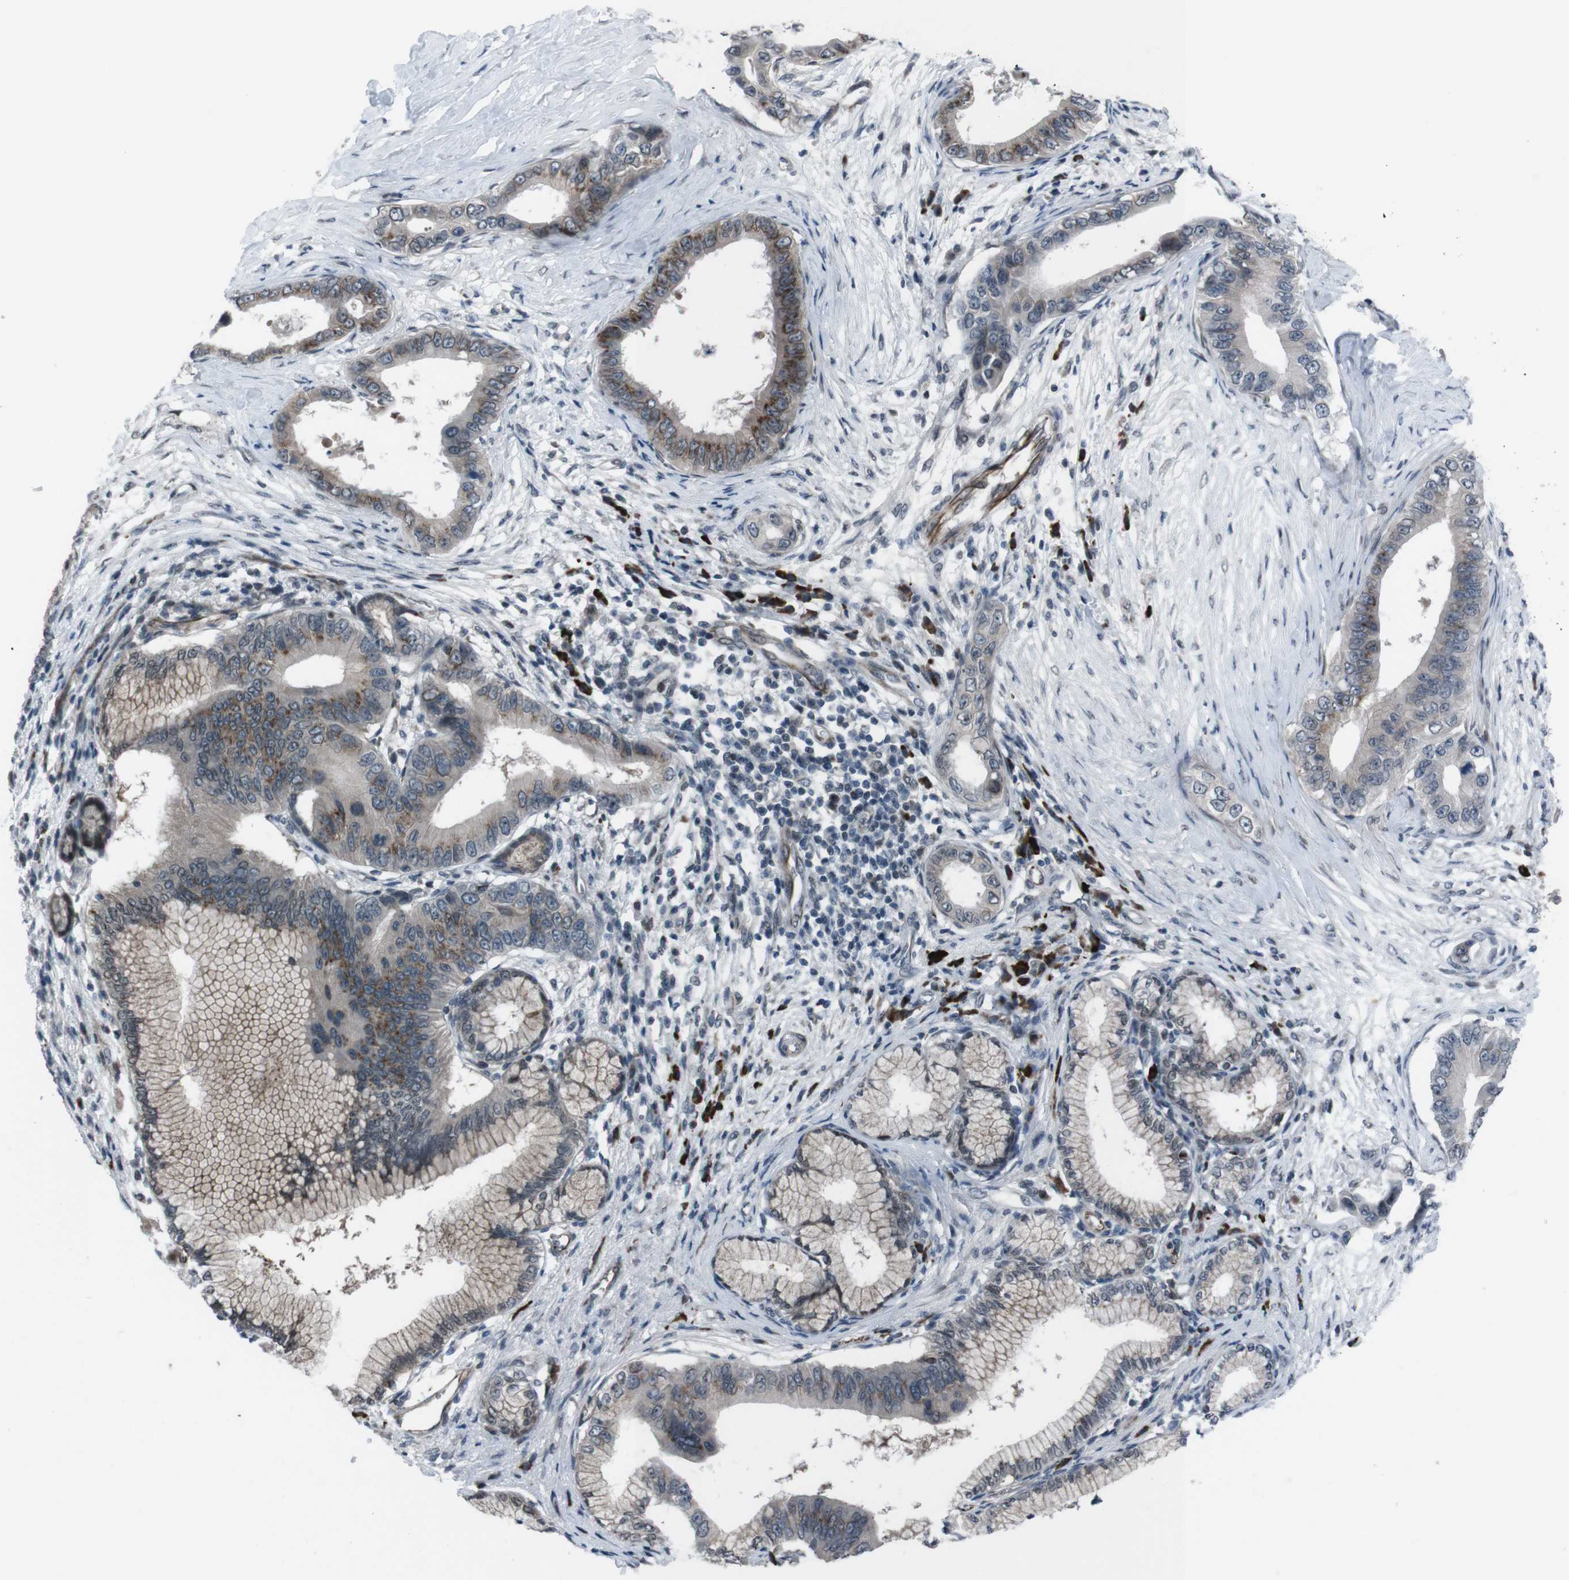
{"staining": {"intensity": "moderate", "quantity": "25%-75%", "location": "cytoplasmic/membranous"}, "tissue": "pancreatic cancer", "cell_type": "Tumor cells", "image_type": "cancer", "snomed": [{"axis": "morphology", "description": "Adenocarcinoma, NOS"}, {"axis": "topography", "description": "Pancreas"}], "caption": "Approximately 25%-75% of tumor cells in pancreatic cancer show moderate cytoplasmic/membranous protein staining as visualized by brown immunohistochemical staining.", "gene": "SS18L1", "patient": {"sex": "male", "age": 77}}